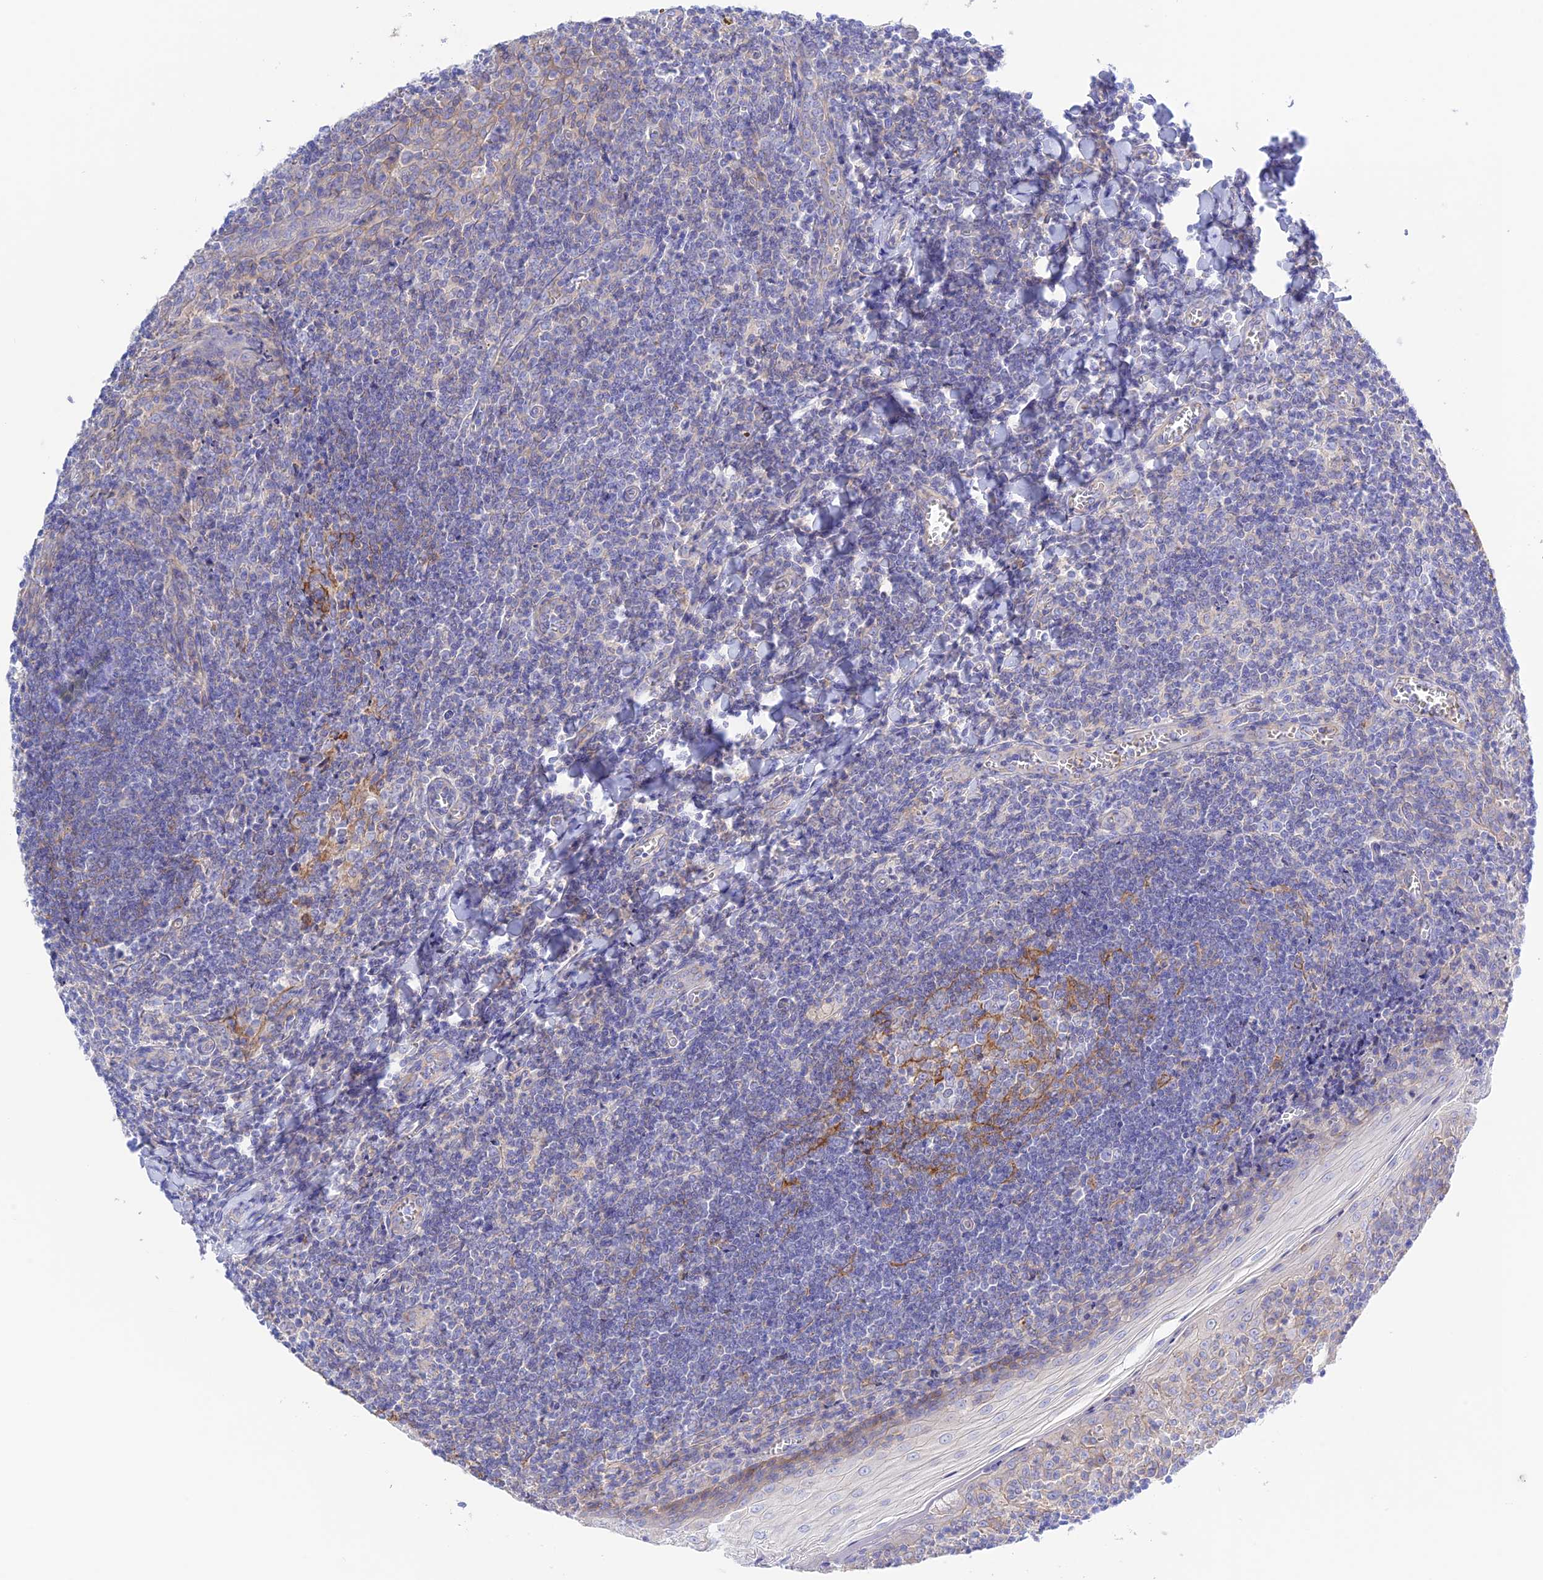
{"staining": {"intensity": "negative", "quantity": "none", "location": "none"}, "tissue": "tonsil", "cell_type": "Germinal center cells", "image_type": "normal", "snomed": [{"axis": "morphology", "description": "Normal tissue, NOS"}, {"axis": "topography", "description": "Tonsil"}], "caption": "The immunohistochemistry histopathology image has no significant staining in germinal center cells of tonsil.", "gene": "CHSY3", "patient": {"sex": "male", "age": 27}}